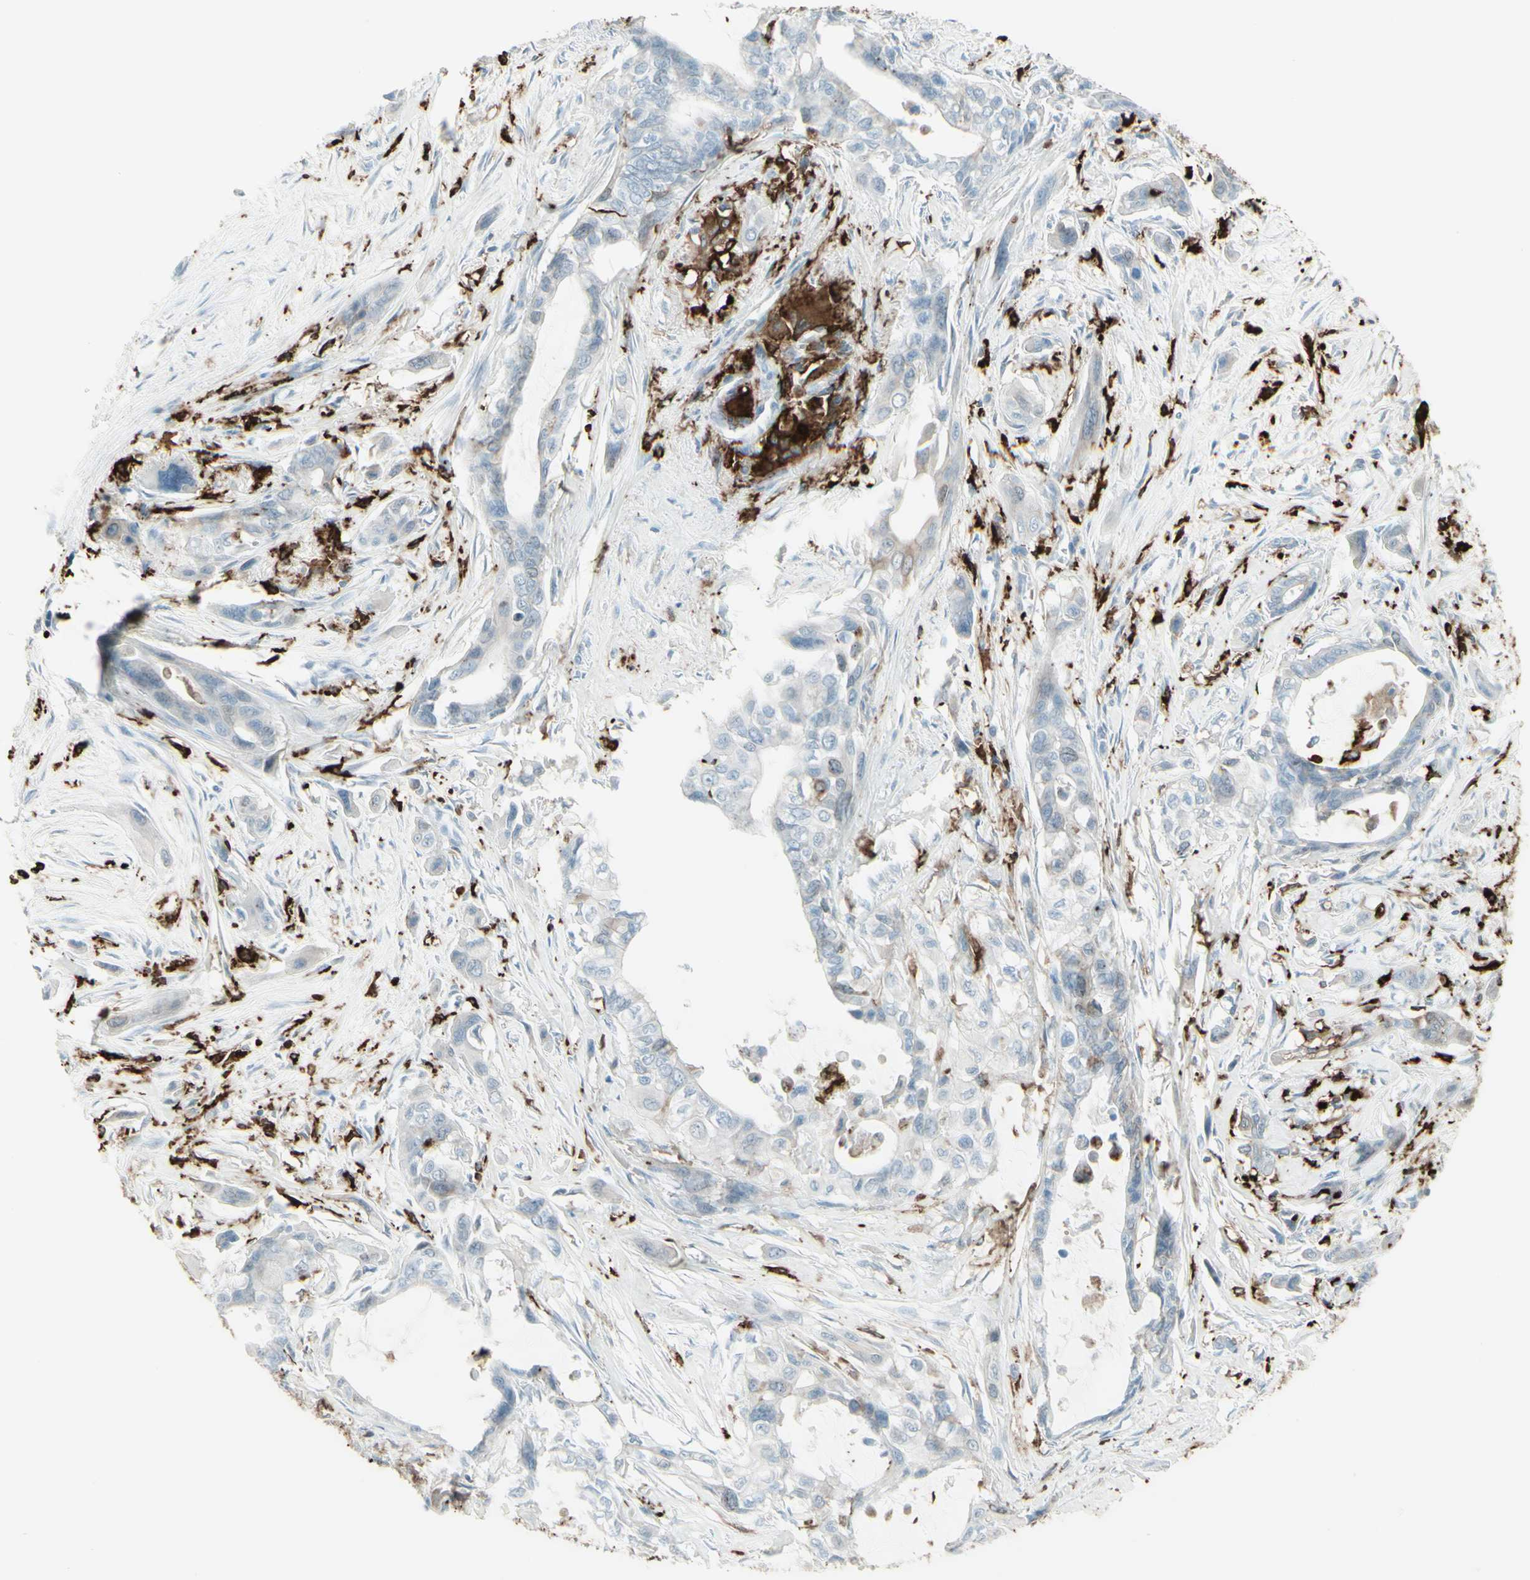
{"staining": {"intensity": "negative", "quantity": "none", "location": "none"}, "tissue": "pancreatic cancer", "cell_type": "Tumor cells", "image_type": "cancer", "snomed": [{"axis": "morphology", "description": "Adenocarcinoma, NOS"}, {"axis": "topography", "description": "Pancreas"}], "caption": "Adenocarcinoma (pancreatic) stained for a protein using immunohistochemistry shows no positivity tumor cells.", "gene": "HLA-DPB1", "patient": {"sex": "male", "age": 73}}